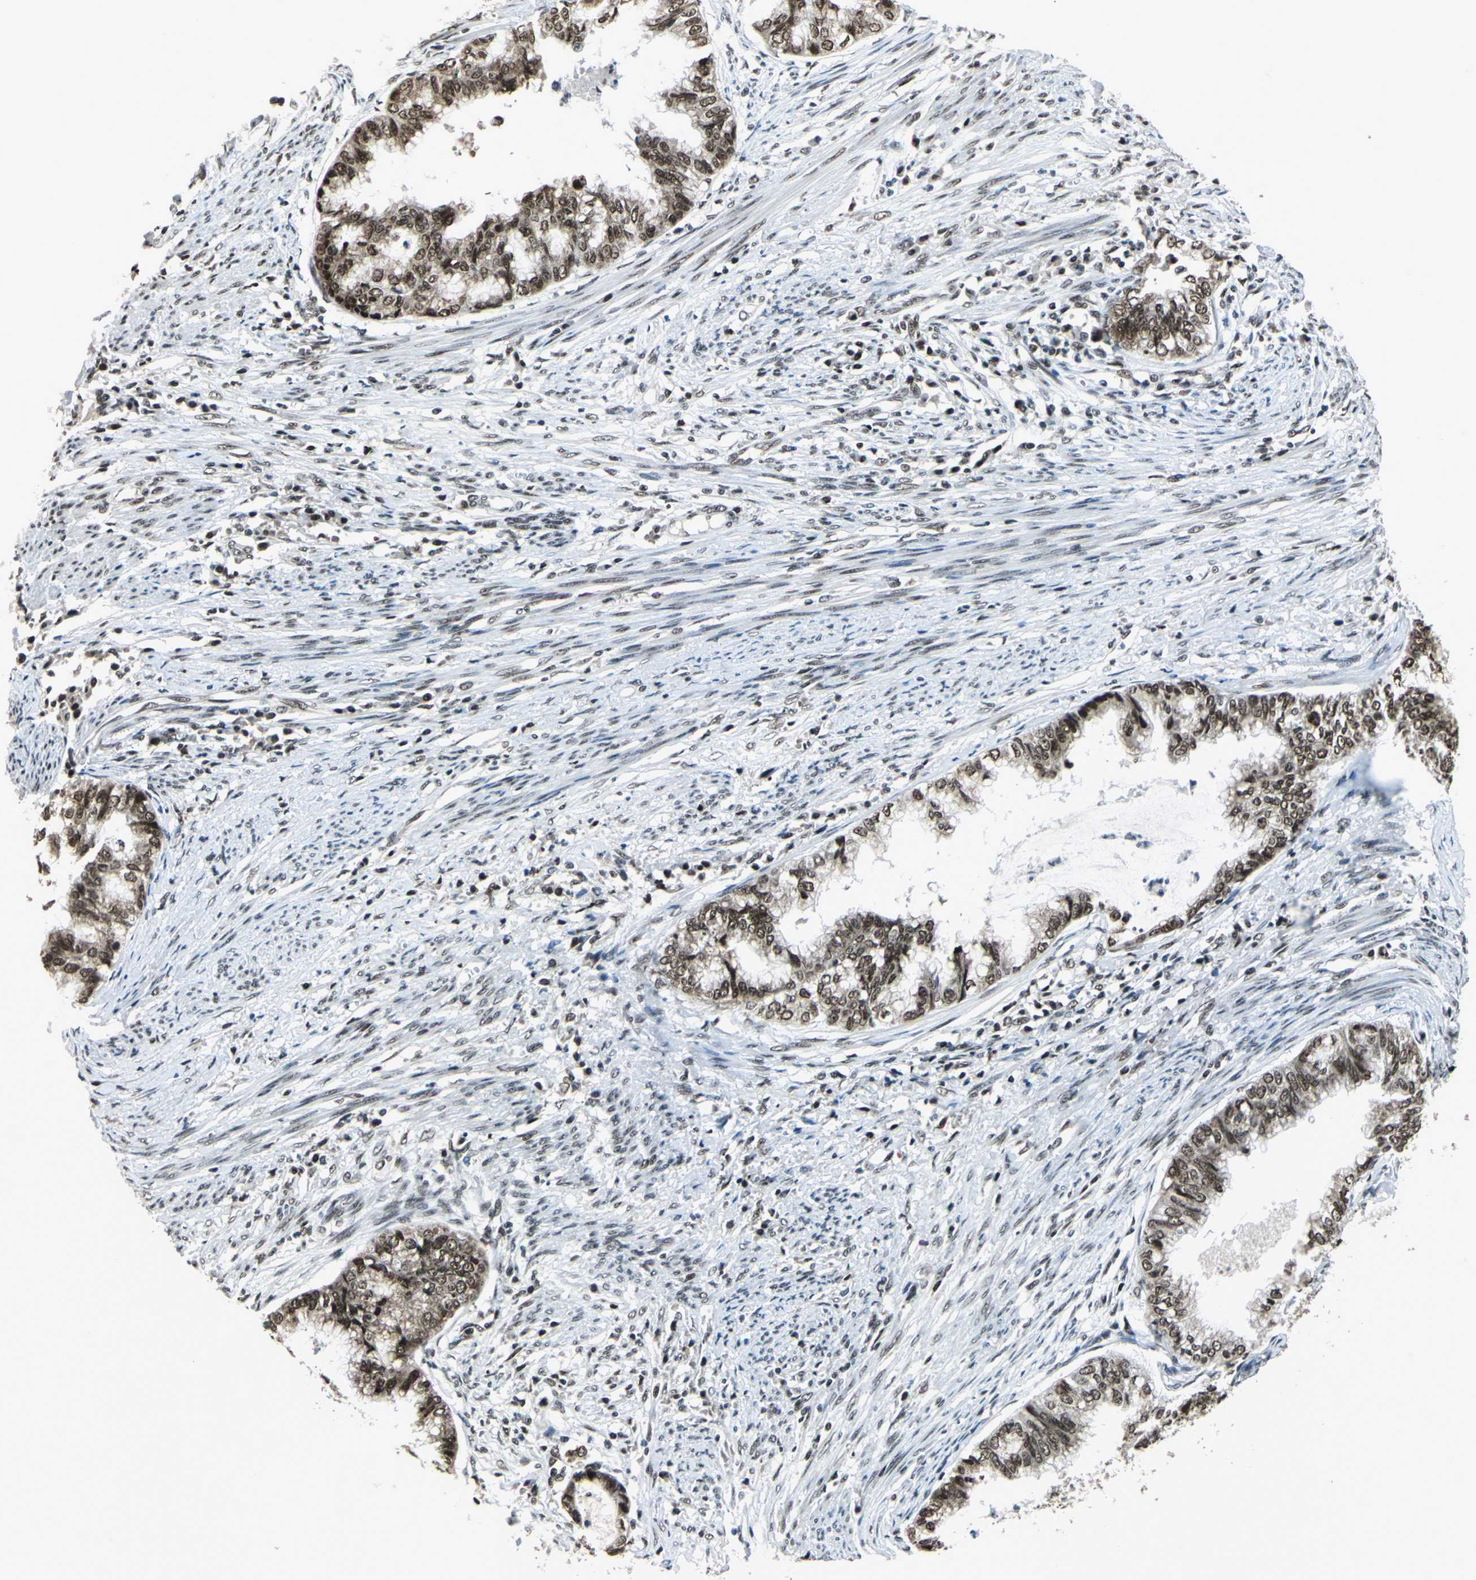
{"staining": {"intensity": "strong", "quantity": ">75%", "location": "nuclear"}, "tissue": "endometrial cancer", "cell_type": "Tumor cells", "image_type": "cancer", "snomed": [{"axis": "morphology", "description": "Adenocarcinoma, NOS"}, {"axis": "topography", "description": "Endometrium"}], "caption": "A brown stain shows strong nuclear positivity of a protein in endometrial cancer (adenocarcinoma) tumor cells.", "gene": "BCLAF1", "patient": {"sex": "female", "age": 79}}